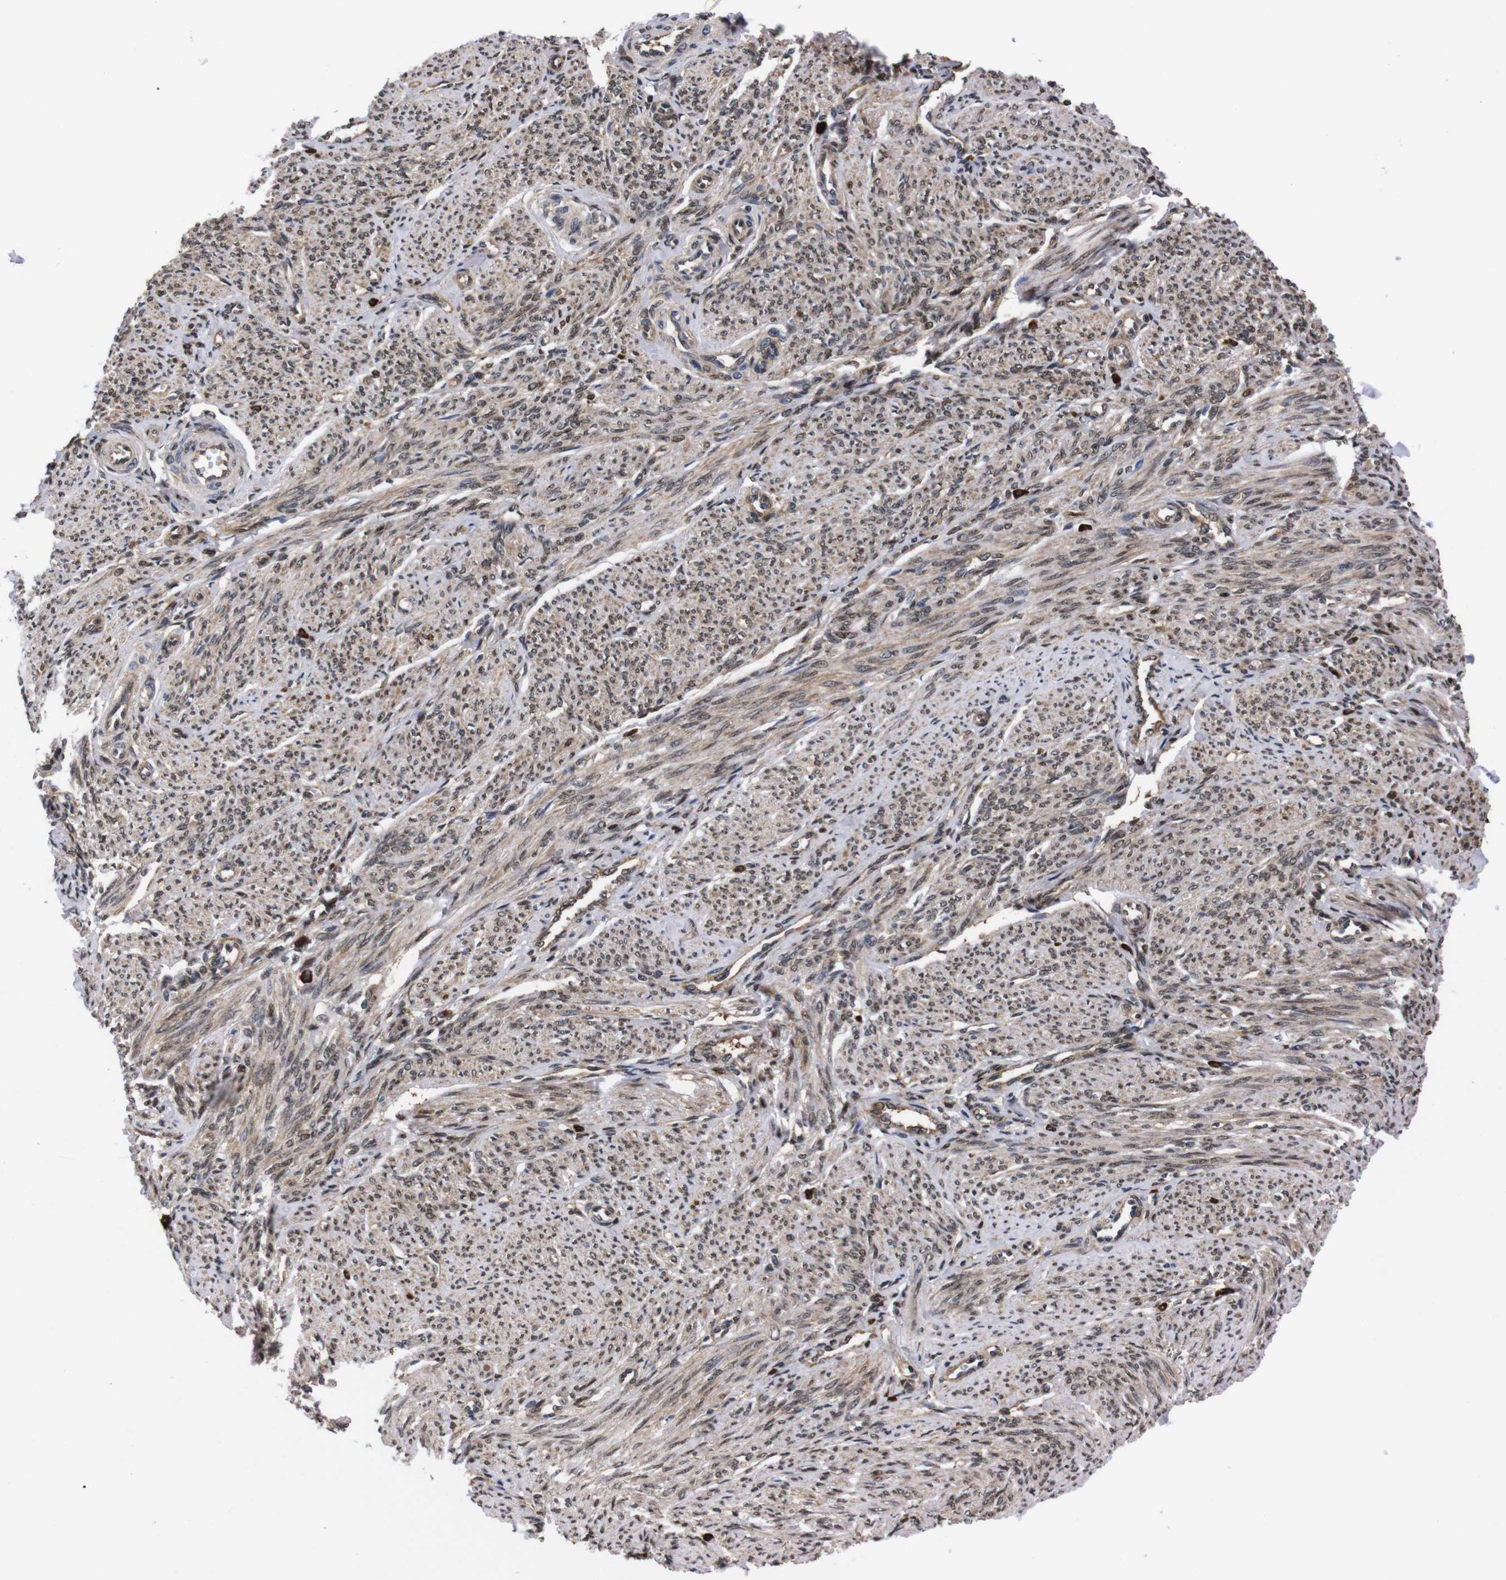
{"staining": {"intensity": "weak", "quantity": ">75%", "location": "cytoplasmic/membranous,nuclear"}, "tissue": "smooth muscle", "cell_type": "Smooth muscle cells", "image_type": "normal", "snomed": [{"axis": "morphology", "description": "Normal tissue, NOS"}, {"axis": "topography", "description": "Smooth muscle"}], "caption": "A brown stain labels weak cytoplasmic/membranous,nuclear staining of a protein in smooth muscle cells of normal human smooth muscle.", "gene": "UBQLN2", "patient": {"sex": "female", "age": 65}}